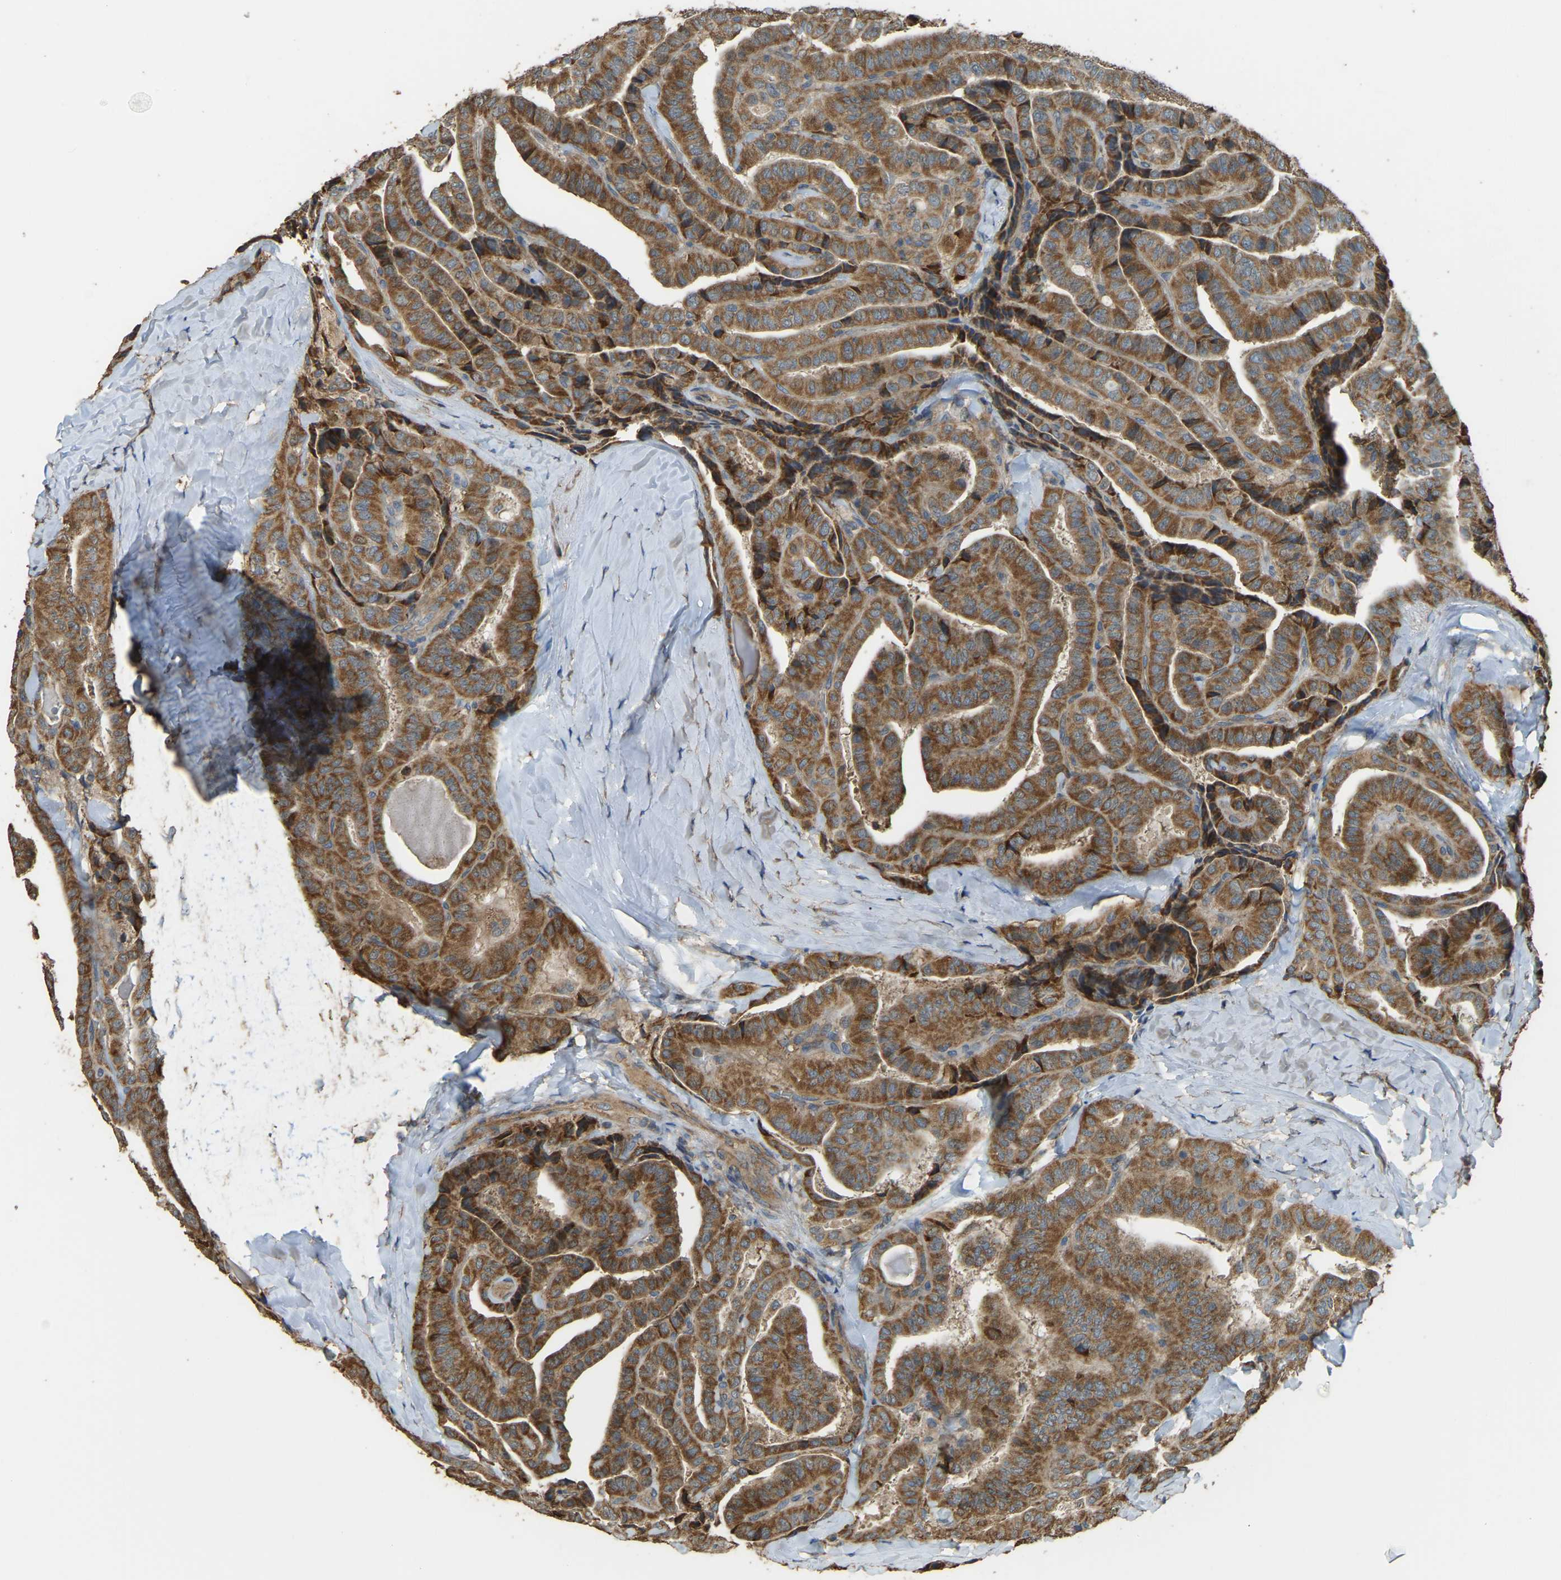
{"staining": {"intensity": "moderate", "quantity": ">75%", "location": "cytoplasmic/membranous"}, "tissue": "thyroid cancer", "cell_type": "Tumor cells", "image_type": "cancer", "snomed": [{"axis": "morphology", "description": "Papillary adenocarcinoma, NOS"}, {"axis": "topography", "description": "Thyroid gland"}], "caption": "Immunohistochemical staining of papillary adenocarcinoma (thyroid) displays medium levels of moderate cytoplasmic/membranous expression in approximately >75% of tumor cells.", "gene": "GNG2", "patient": {"sex": "male", "age": 77}}